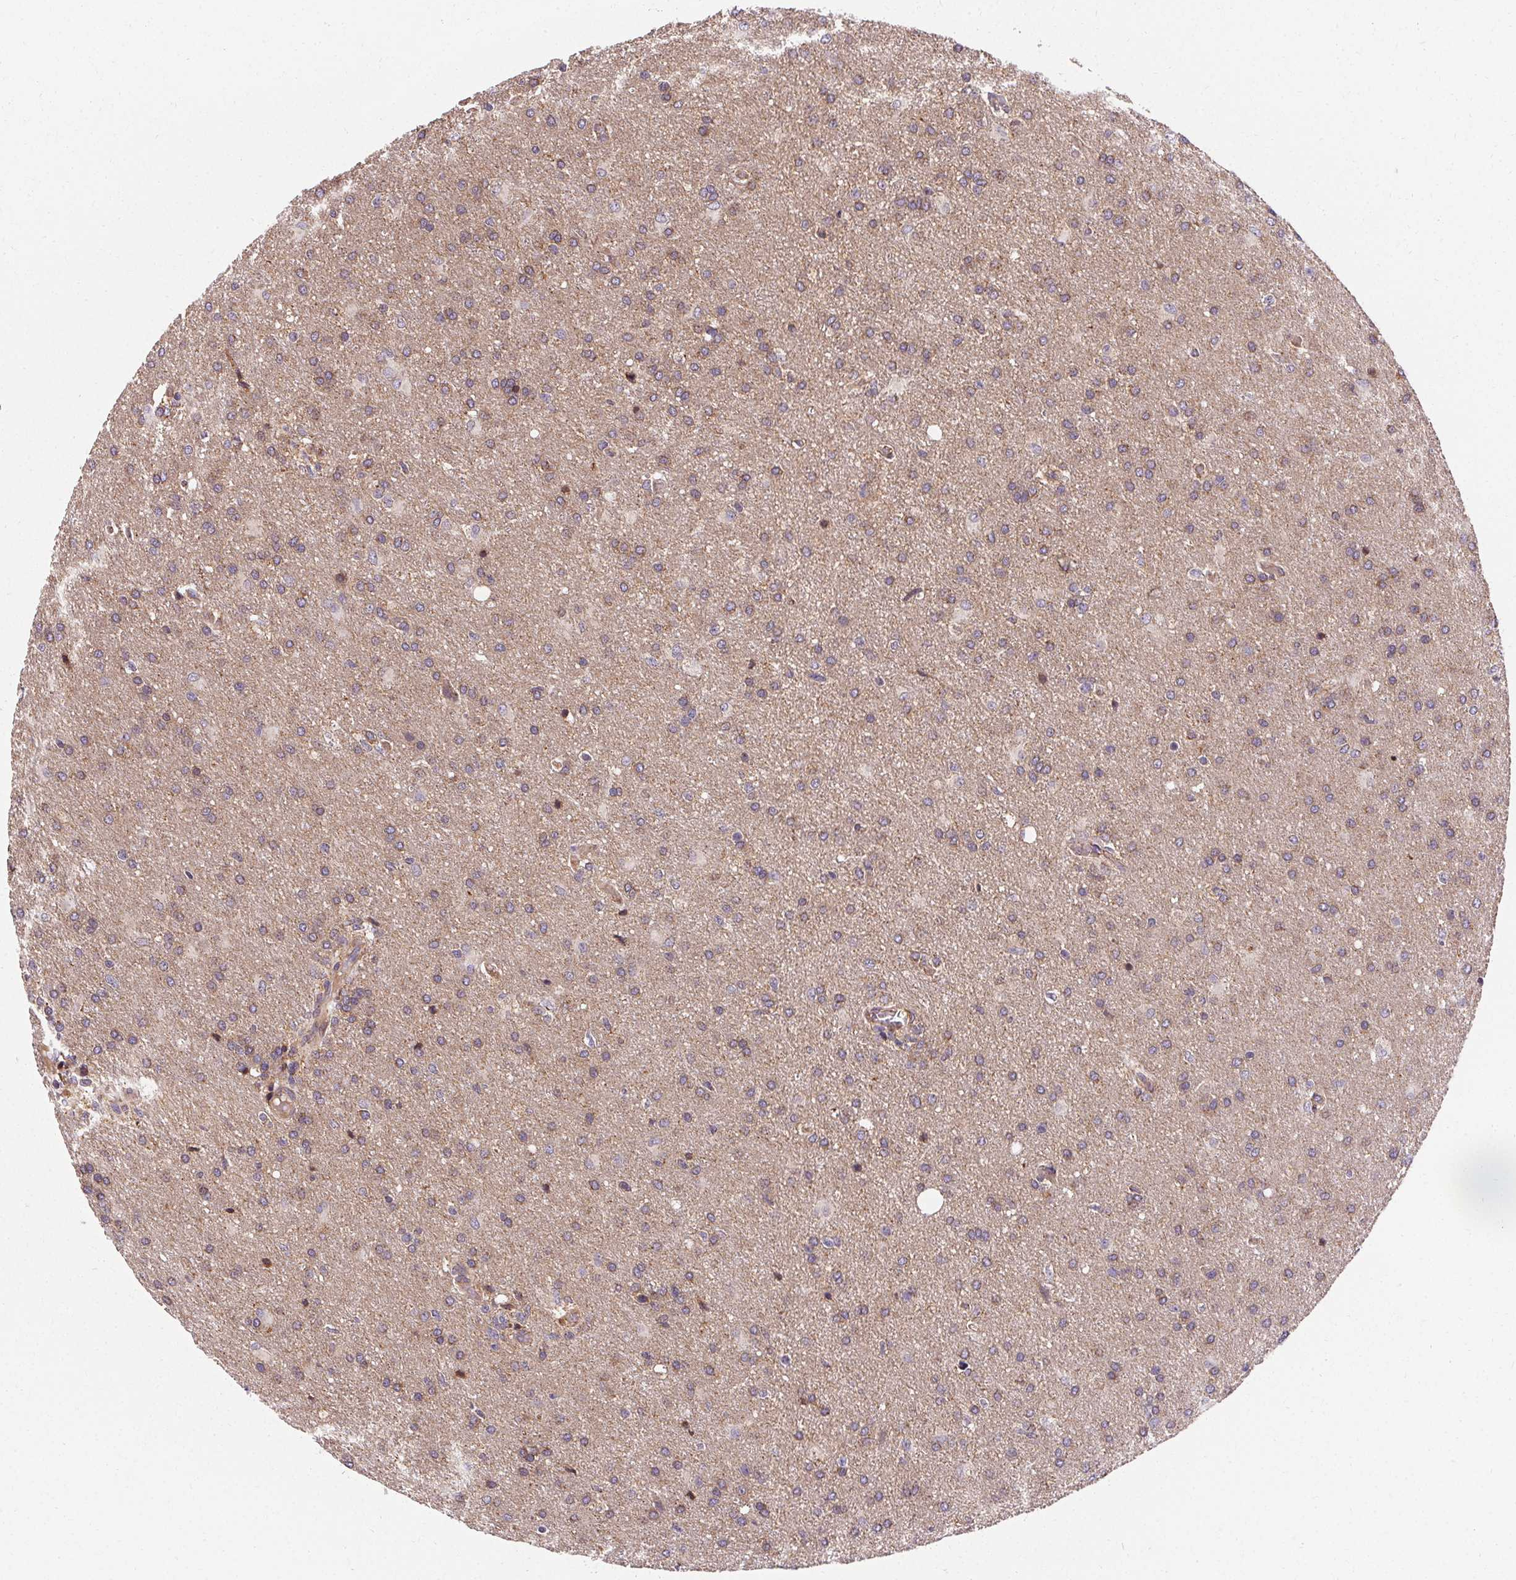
{"staining": {"intensity": "weak", "quantity": "<25%", "location": "cytoplasmic/membranous"}, "tissue": "glioma", "cell_type": "Tumor cells", "image_type": "cancer", "snomed": [{"axis": "morphology", "description": "Glioma, malignant, High grade"}, {"axis": "topography", "description": "Brain"}], "caption": "Immunohistochemistry (IHC) image of neoplastic tissue: malignant high-grade glioma stained with DAB shows no significant protein staining in tumor cells.", "gene": "APLP1", "patient": {"sex": "male", "age": 68}}